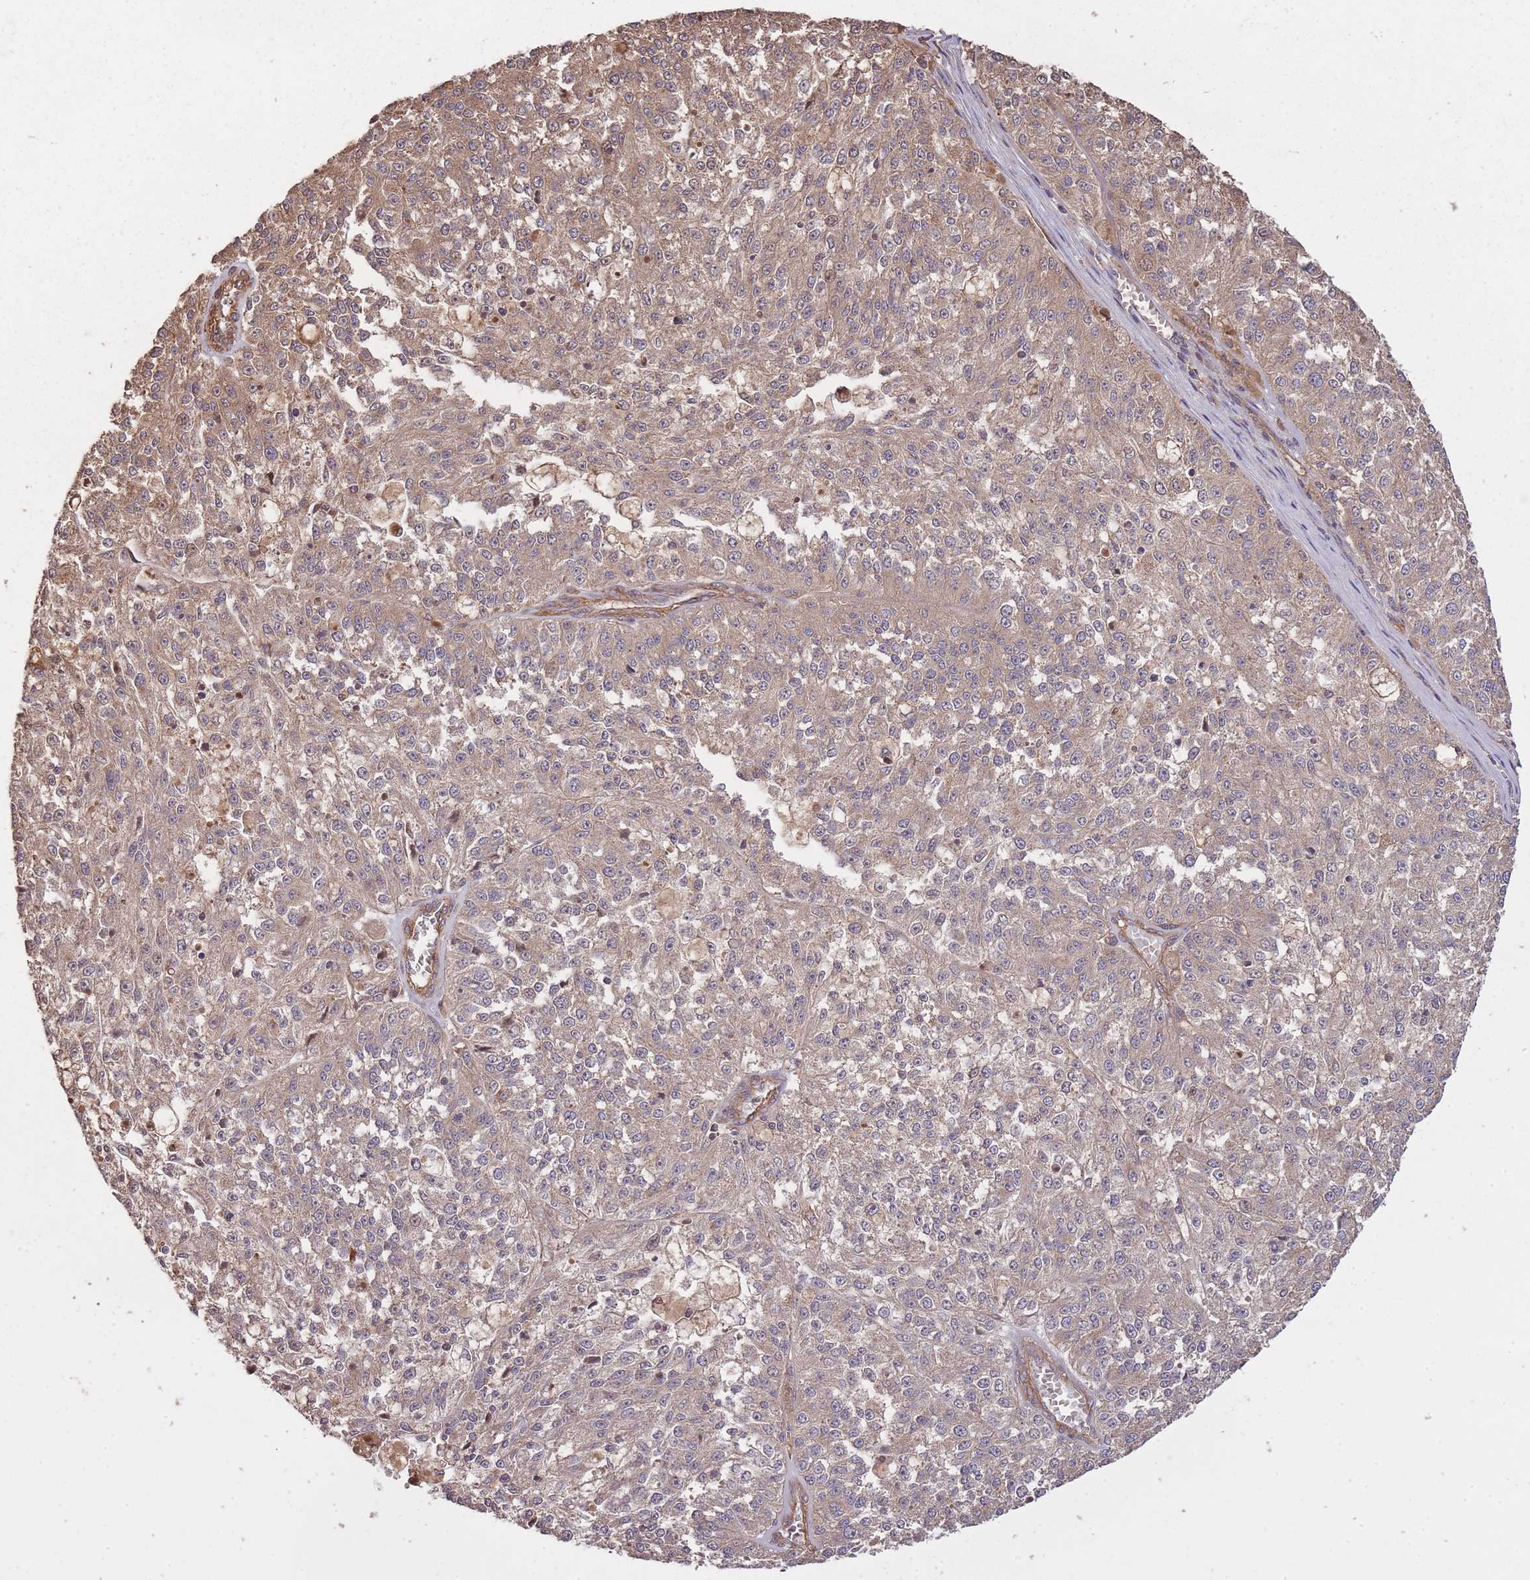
{"staining": {"intensity": "weak", "quantity": ">75%", "location": "cytoplasmic/membranous,nuclear"}, "tissue": "melanoma", "cell_type": "Tumor cells", "image_type": "cancer", "snomed": [{"axis": "morphology", "description": "Malignant melanoma, NOS"}, {"axis": "topography", "description": "Skin"}], "caption": "This is an image of immunohistochemistry (IHC) staining of malignant melanoma, which shows weak staining in the cytoplasmic/membranous and nuclear of tumor cells.", "gene": "ARMH3", "patient": {"sex": "female", "age": 64}}